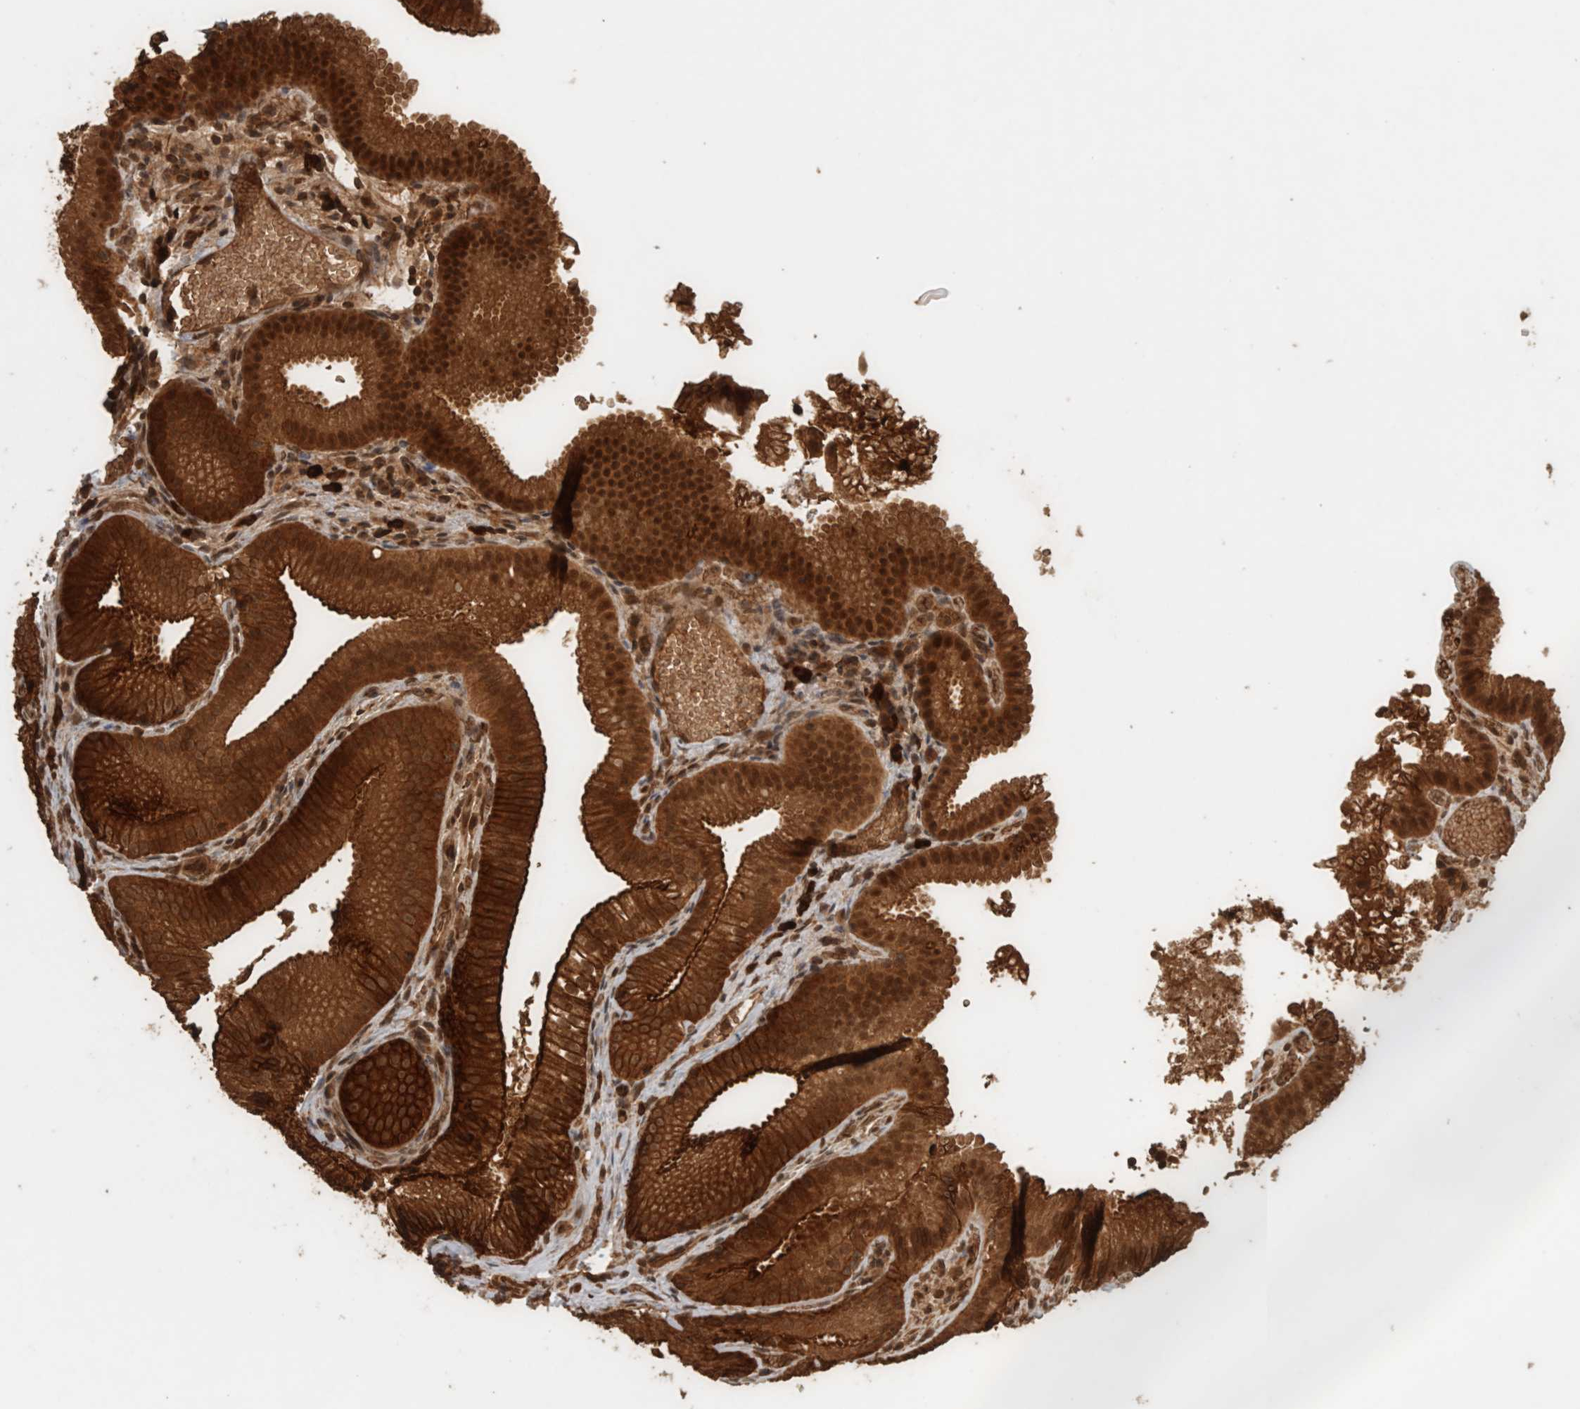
{"staining": {"intensity": "strong", "quantity": ">75%", "location": "cytoplasmic/membranous,nuclear"}, "tissue": "gallbladder", "cell_type": "Glandular cells", "image_type": "normal", "snomed": [{"axis": "morphology", "description": "Normal tissue, NOS"}, {"axis": "topography", "description": "Gallbladder"}], "caption": "IHC micrograph of unremarkable gallbladder: human gallbladder stained using immunohistochemistry demonstrates high levels of strong protein expression localized specifically in the cytoplasmic/membranous,nuclear of glandular cells, appearing as a cytoplasmic/membranous,nuclear brown color.", "gene": "CNTROB", "patient": {"sex": "female", "age": 30}}